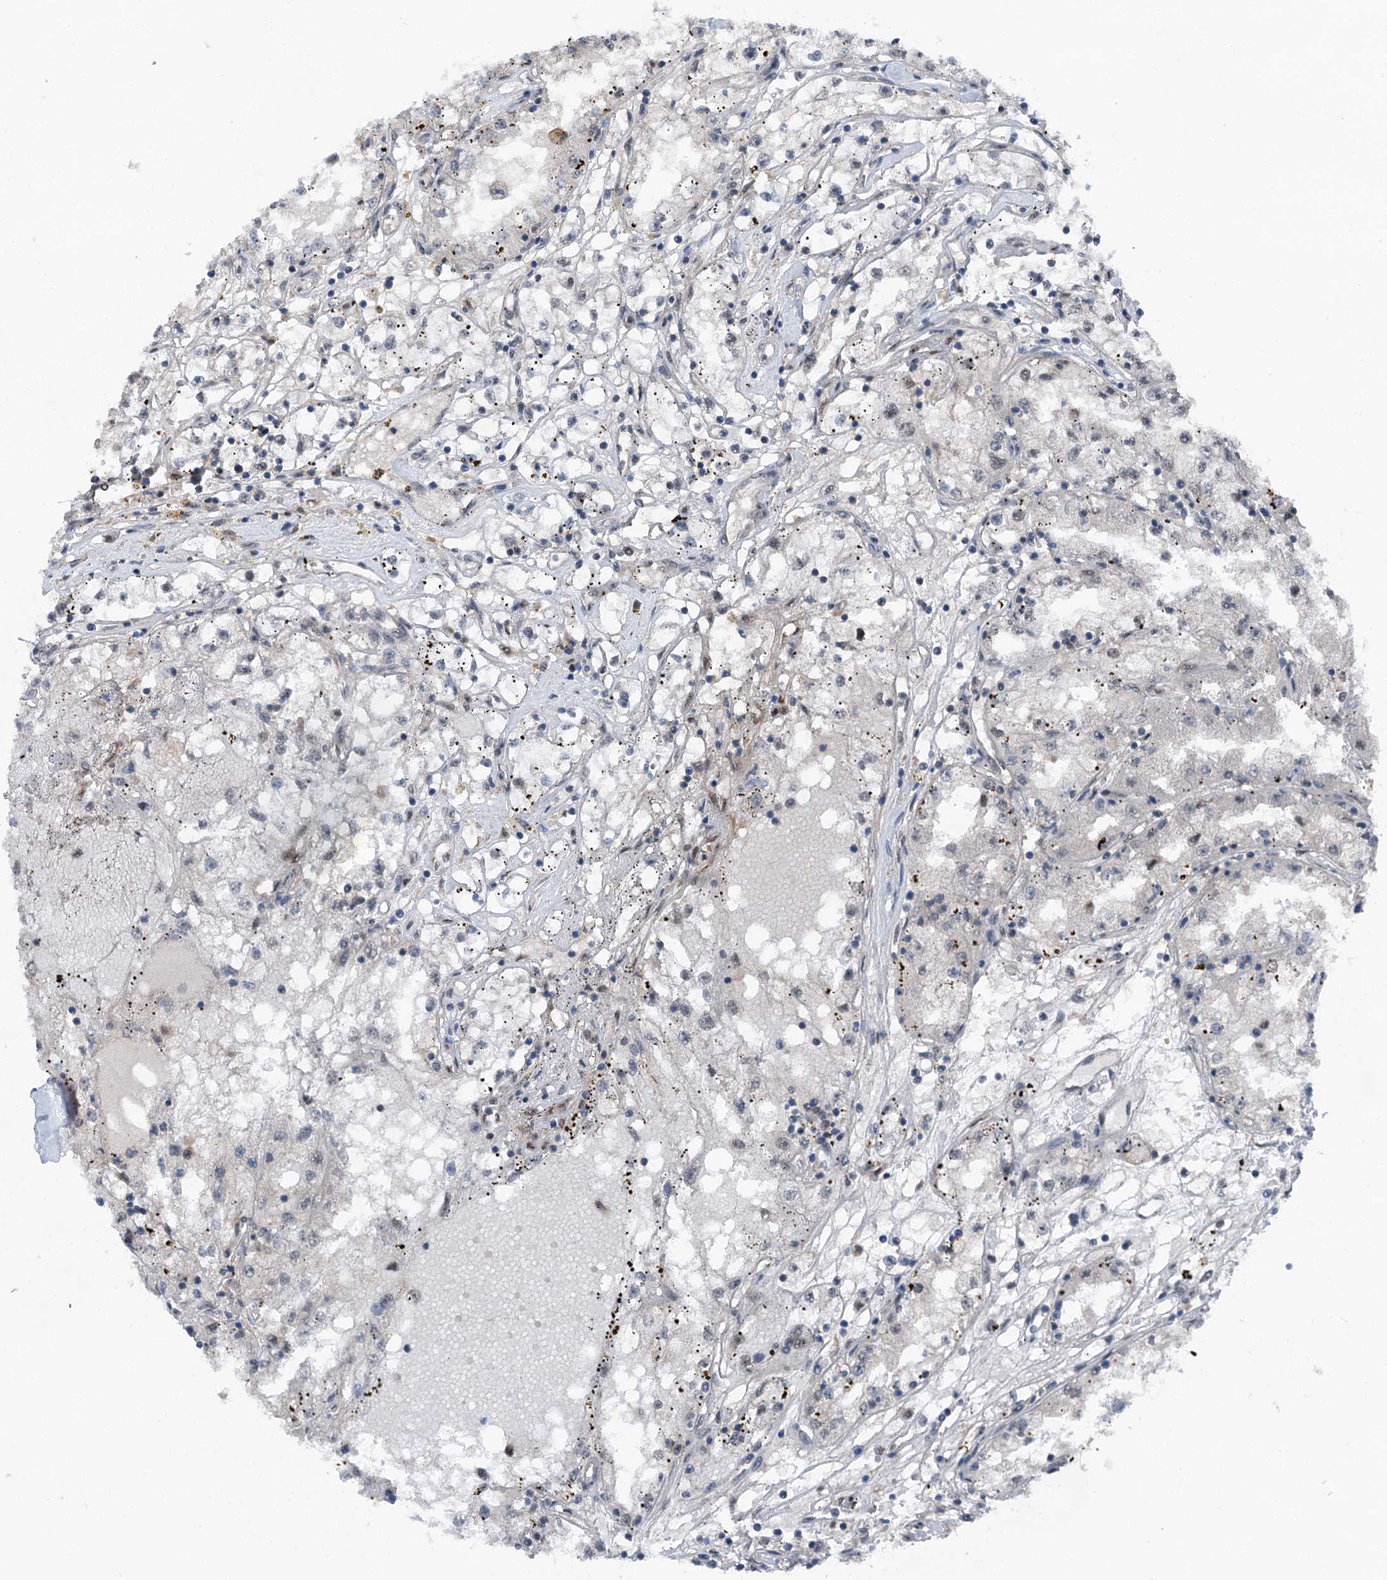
{"staining": {"intensity": "weak", "quantity": "<25%", "location": "nuclear"}, "tissue": "renal cancer", "cell_type": "Tumor cells", "image_type": "cancer", "snomed": [{"axis": "morphology", "description": "Adenocarcinoma, NOS"}, {"axis": "topography", "description": "Kidney"}], "caption": "Renal cancer (adenocarcinoma) stained for a protein using immunohistochemistry (IHC) displays no staining tumor cells.", "gene": "PSMD13", "patient": {"sex": "male", "age": 56}}